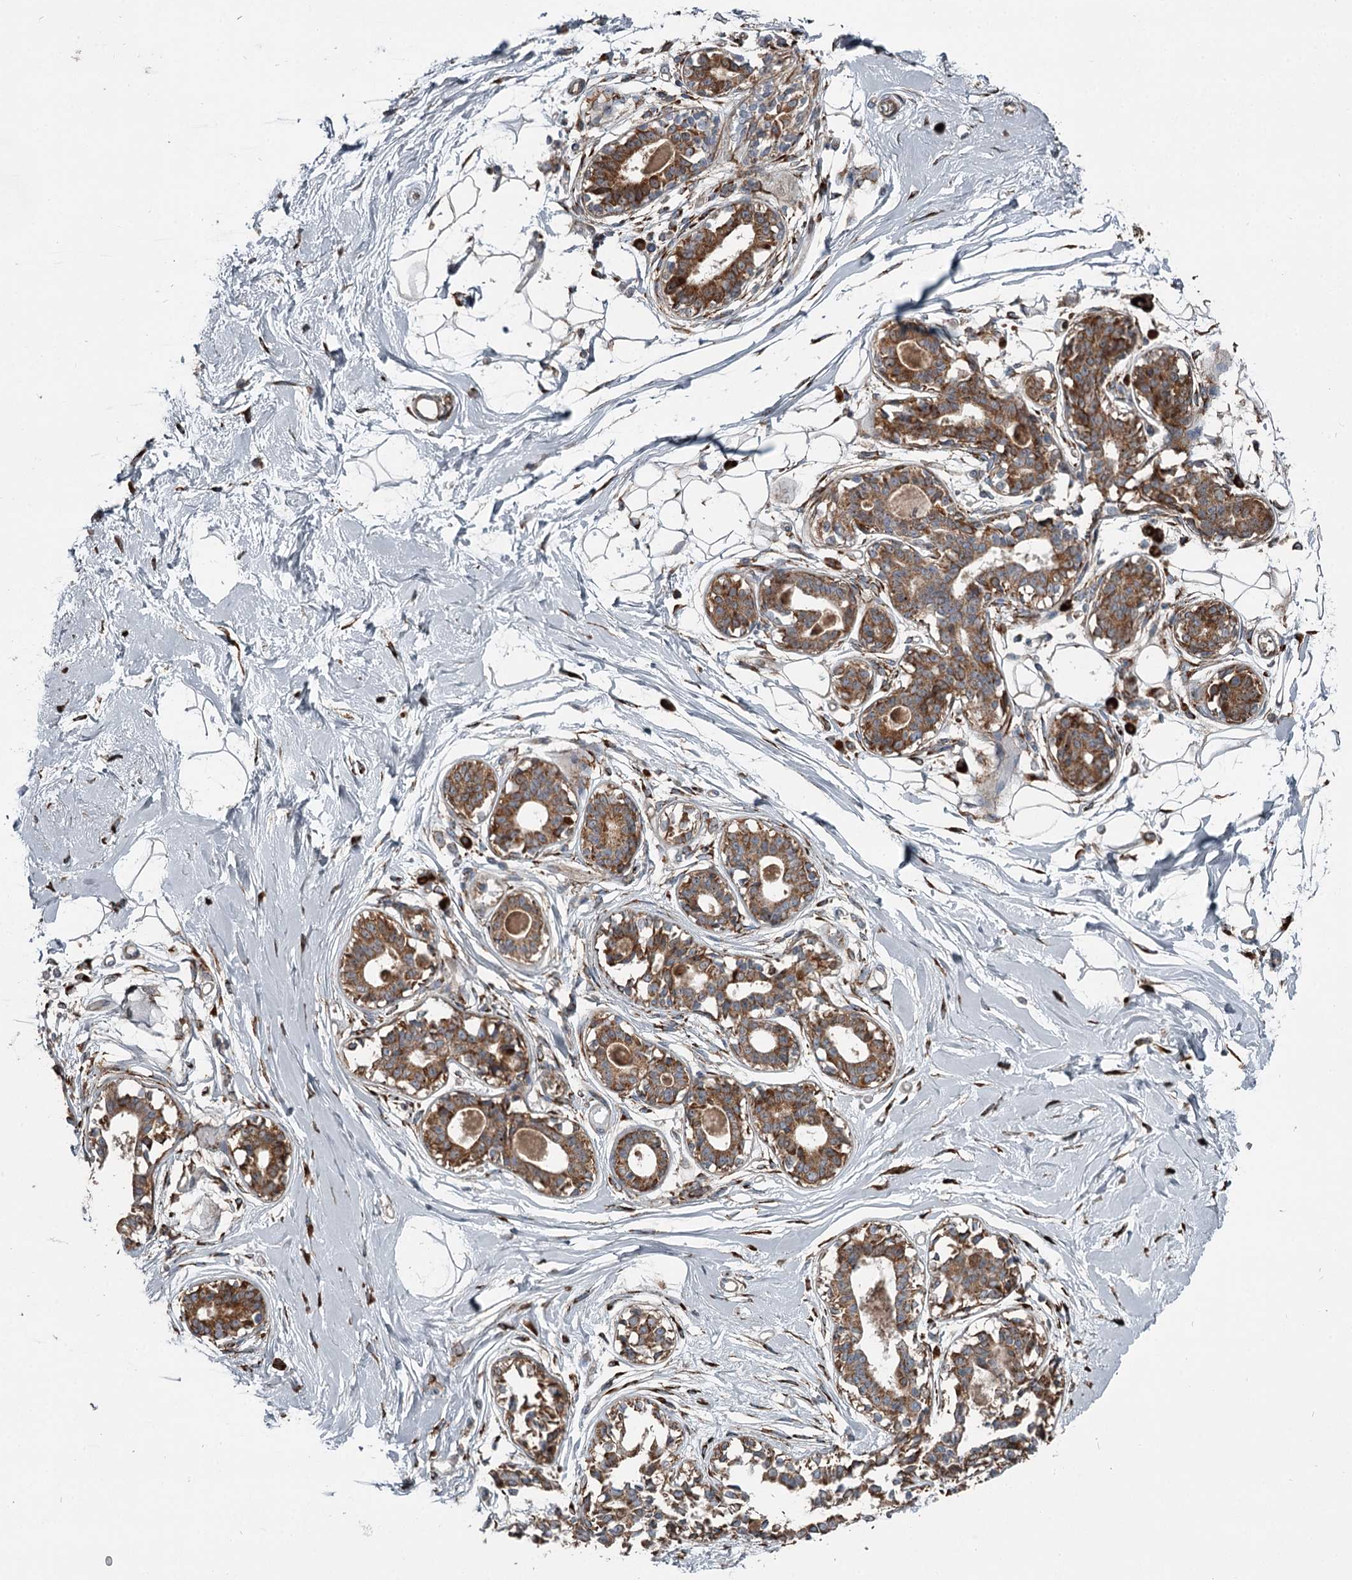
{"staining": {"intensity": "negative", "quantity": "none", "location": "none"}, "tissue": "breast", "cell_type": "Adipocytes", "image_type": "normal", "snomed": [{"axis": "morphology", "description": "Normal tissue, NOS"}, {"axis": "topography", "description": "Breast"}], "caption": "Immunohistochemistry of normal breast reveals no expression in adipocytes. (DAB IHC visualized using brightfield microscopy, high magnification).", "gene": "RASSF8", "patient": {"sex": "female", "age": 45}}